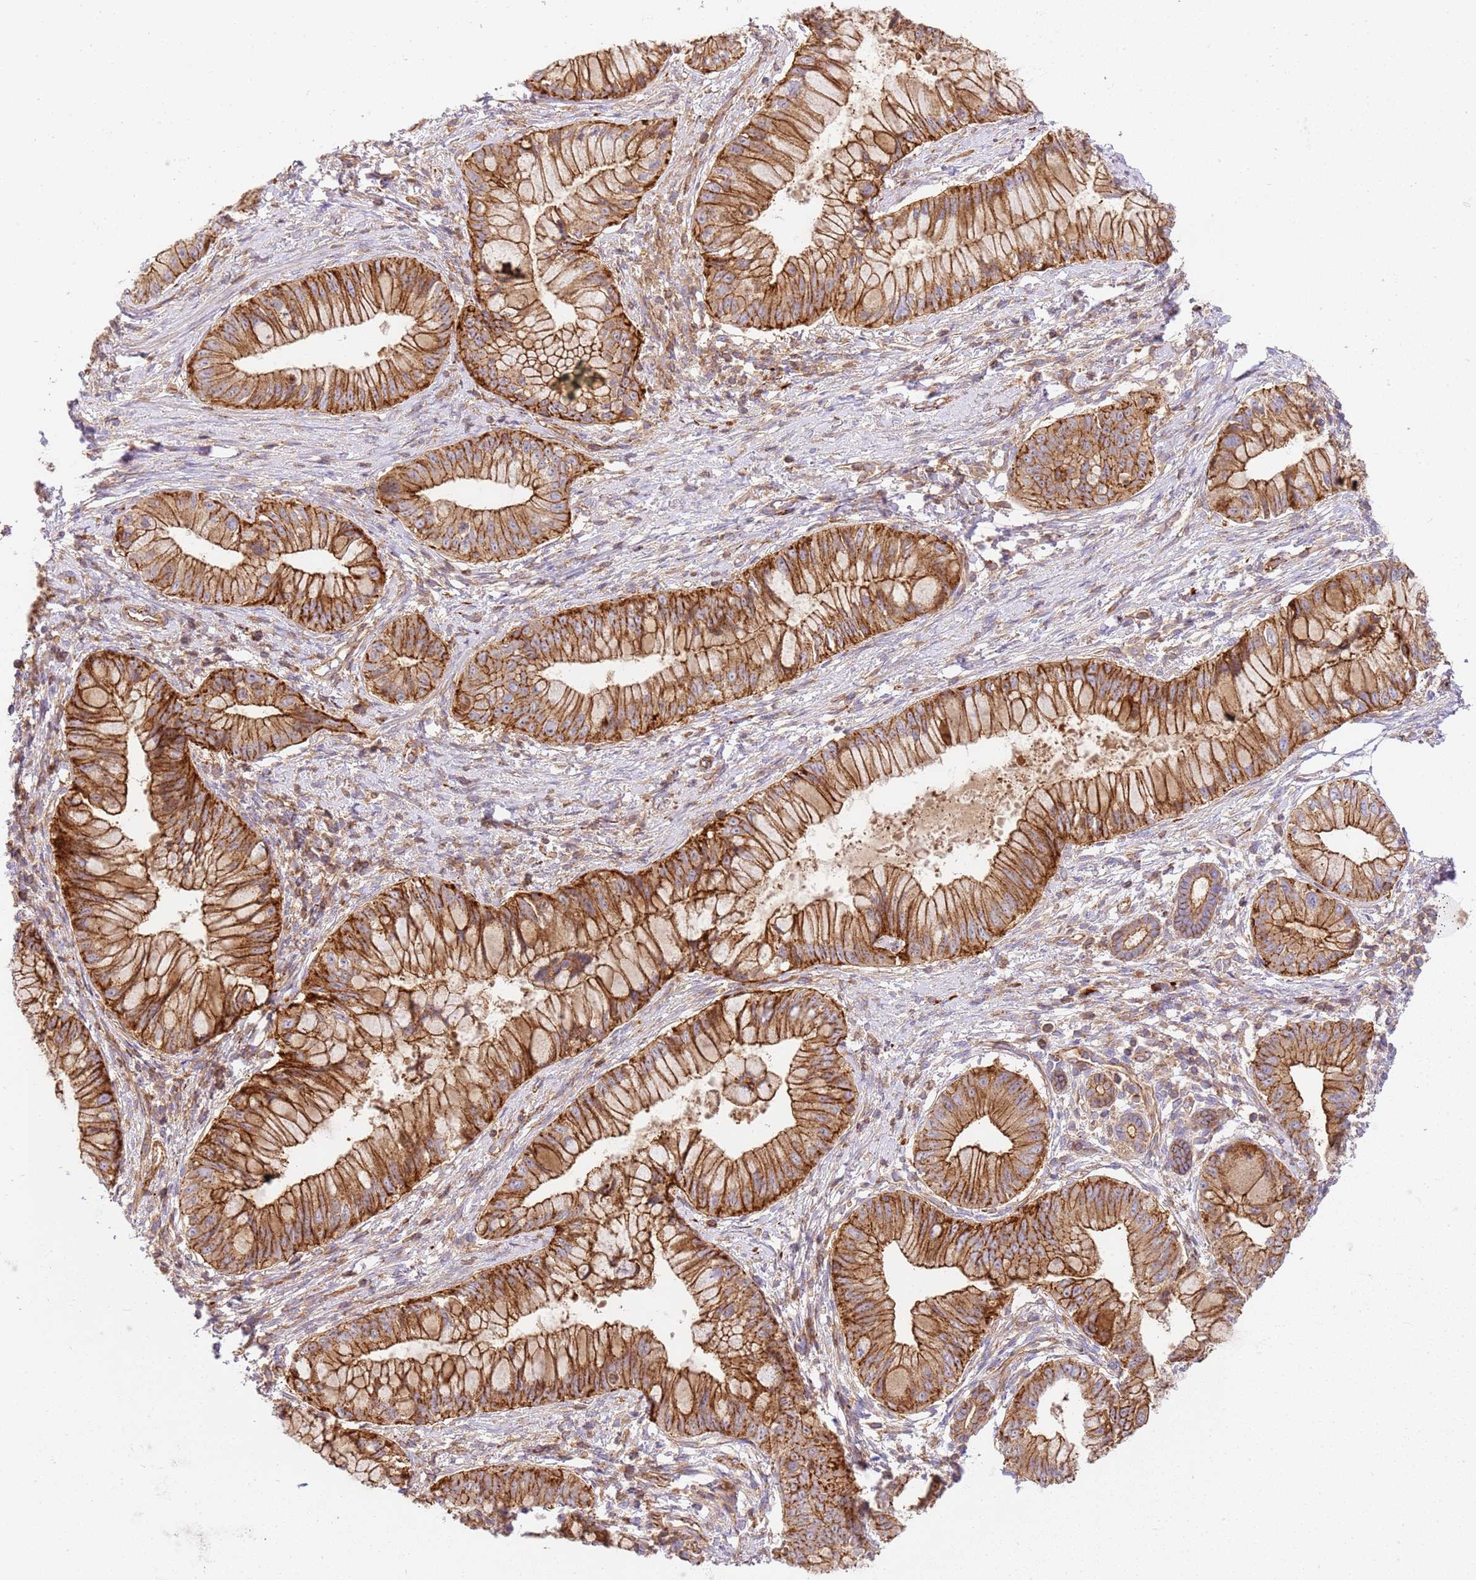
{"staining": {"intensity": "strong", "quantity": ">75%", "location": "cytoplasmic/membranous"}, "tissue": "pancreatic cancer", "cell_type": "Tumor cells", "image_type": "cancer", "snomed": [{"axis": "morphology", "description": "Adenocarcinoma, NOS"}, {"axis": "topography", "description": "Pancreas"}], "caption": "DAB immunohistochemical staining of human adenocarcinoma (pancreatic) exhibits strong cytoplasmic/membranous protein positivity in approximately >75% of tumor cells.", "gene": "EFCAB8", "patient": {"sex": "male", "age": 48}}